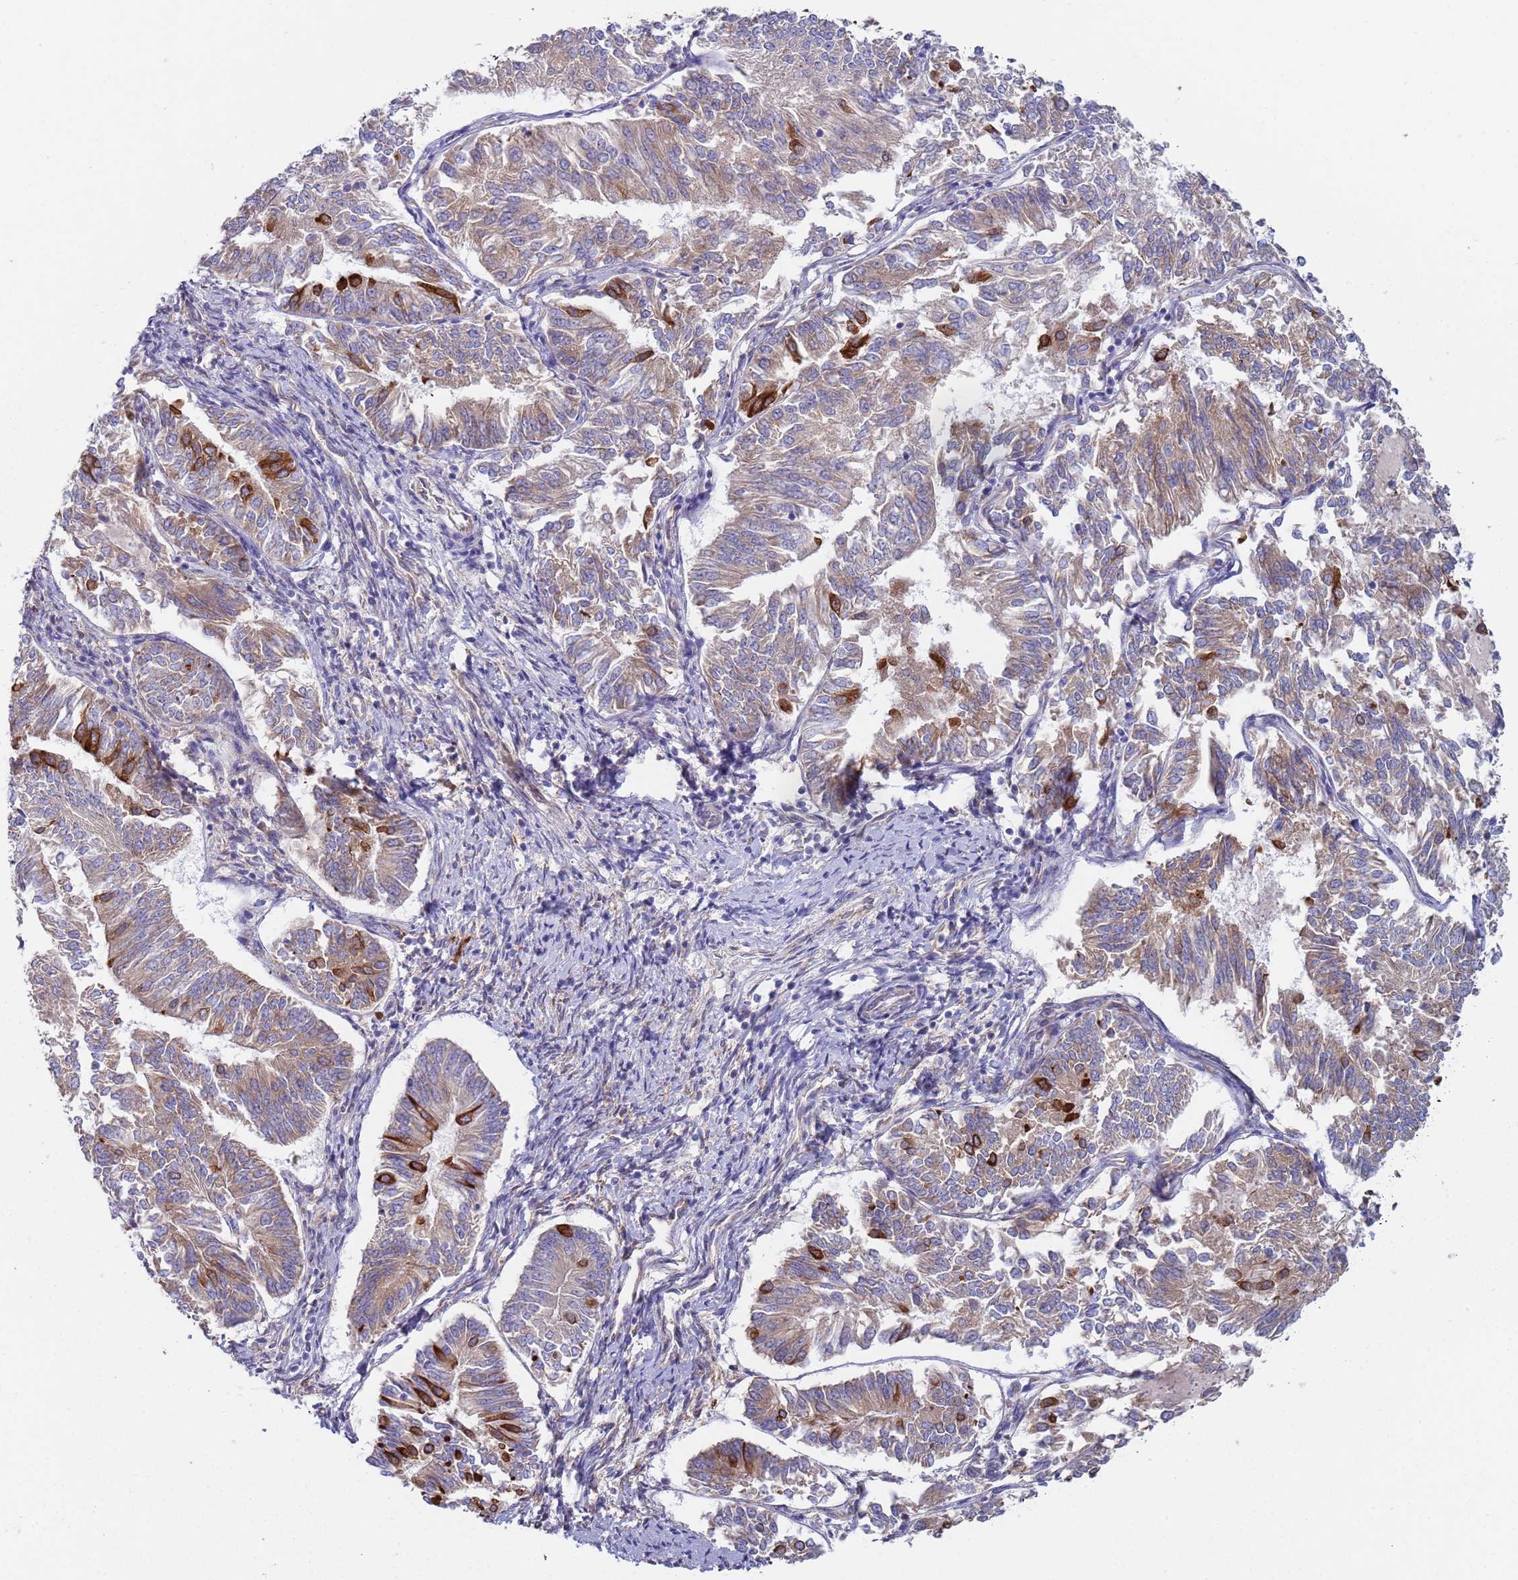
{"staining": {"intensity": "strong", "quantity": "<25%", "location": "cytoplasmic/membranous"}, "tissue": "endometrial cancer", "cell_type": "Tumor cells", "image_type": "cancer", "snomed": [{"axis": "morphology", "description": "Adenocarcinoma, NOS"}, {"axis": "topography", "description": "Endometrium"}], "caption": "Strong cytoplasmic/membranous protein staining is seen in approximately <25% of tumor cells in endometrial cancer.", "gene": "ZNF844", "patient": {"sex": "female", "age": 58}}